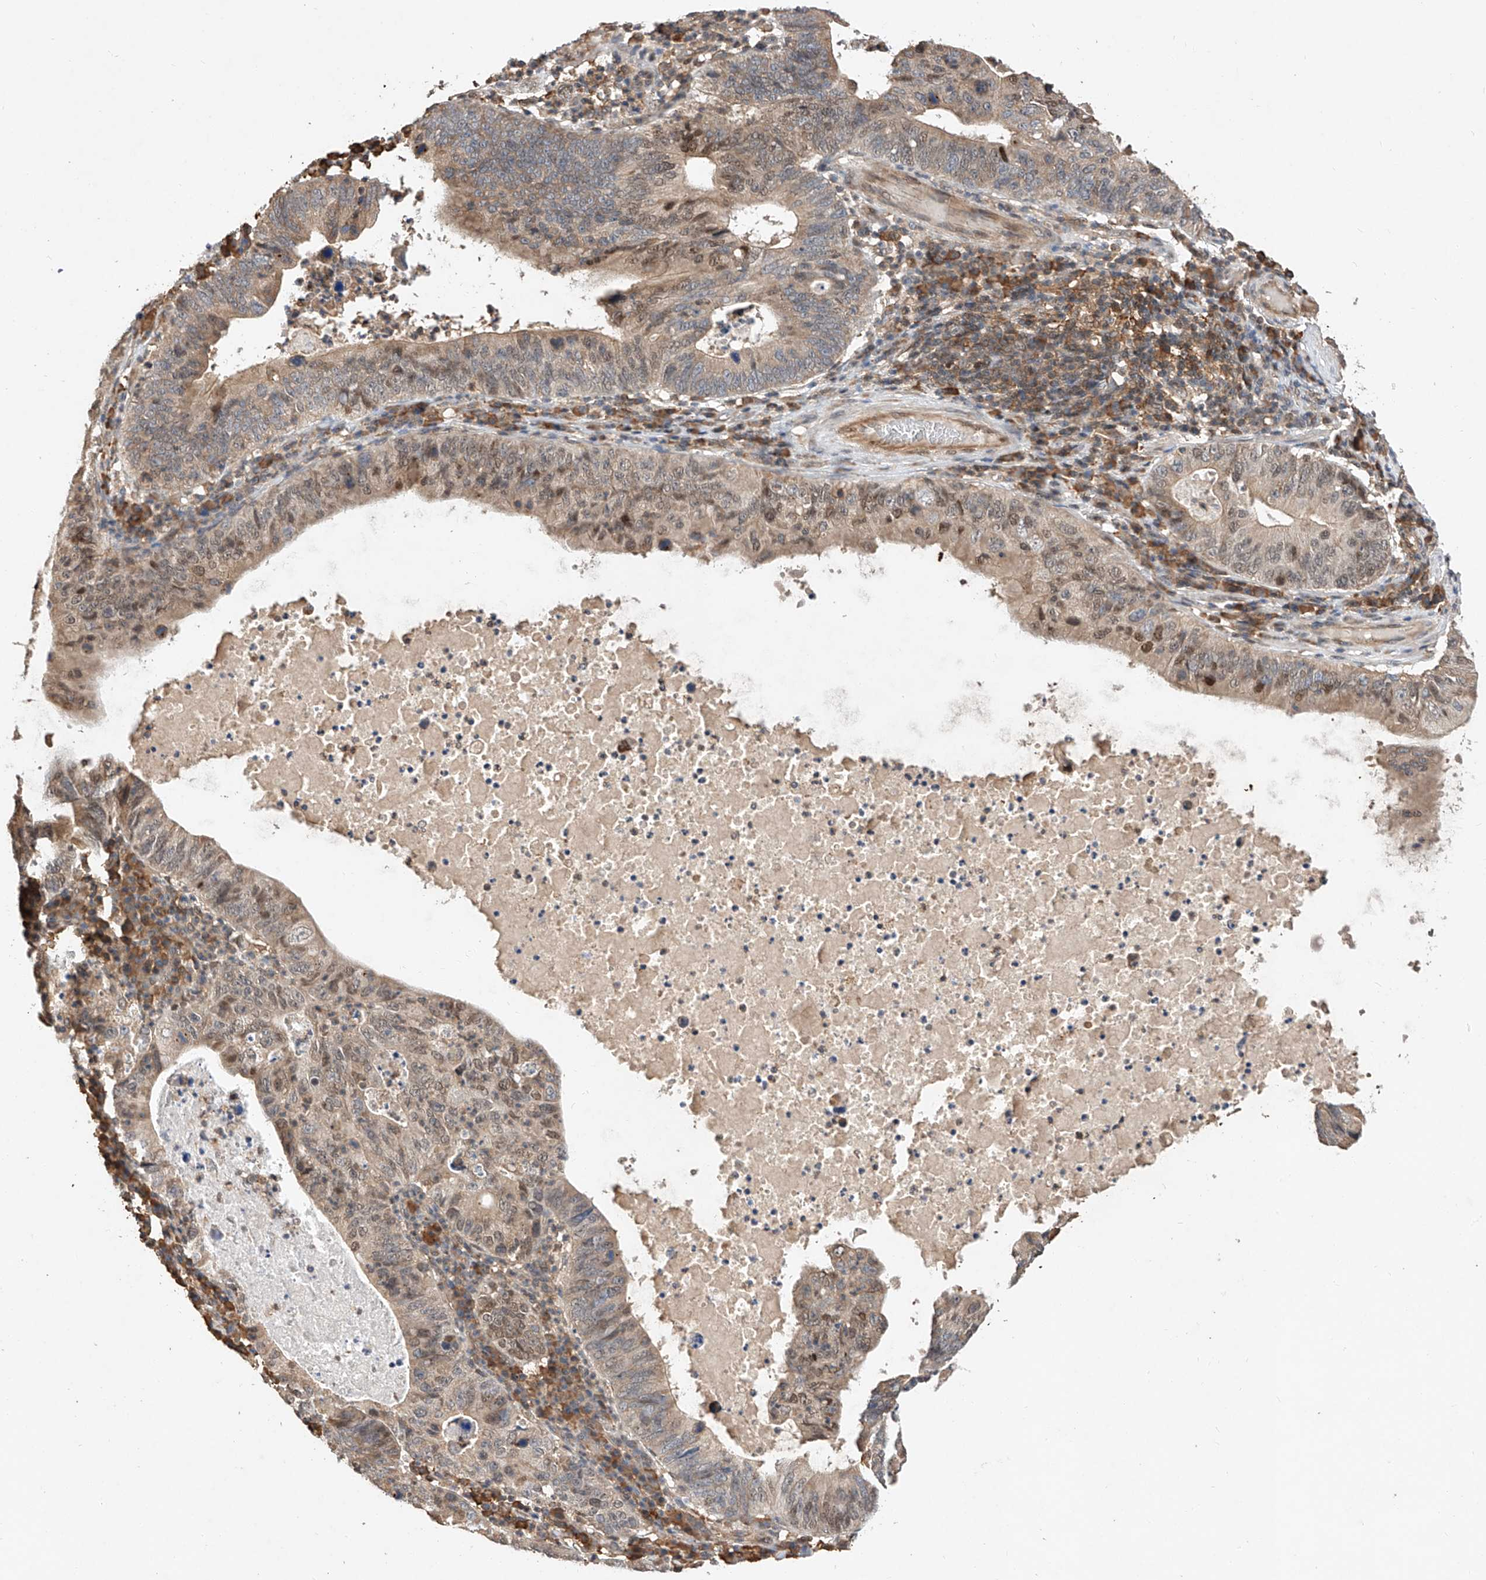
{"staining": {"intensity": "weak", "quantity": ">75%", "location": "cytoplasmic/membranous,nuclear"}, "tissue": "stomach cancer", "cell_type": "Tumor cells", "image_type": "cancer", "snomed": [{"axis": "morphology", "description": "Adenocarcinoma, NOS"}, {"axis": "topography", "description": "Stomach"}], "caption": "Tumor cells display low levels of weak cytoplasmic/membranous and nuclear expression in approximately >75% of cells in stomach cancer (adenocarcinoma). (brown staining indicates protein expression, while blue staining denotes nuclei).", "gene": "RILPL2", "patient": {"sex": "male", "age": 59}}